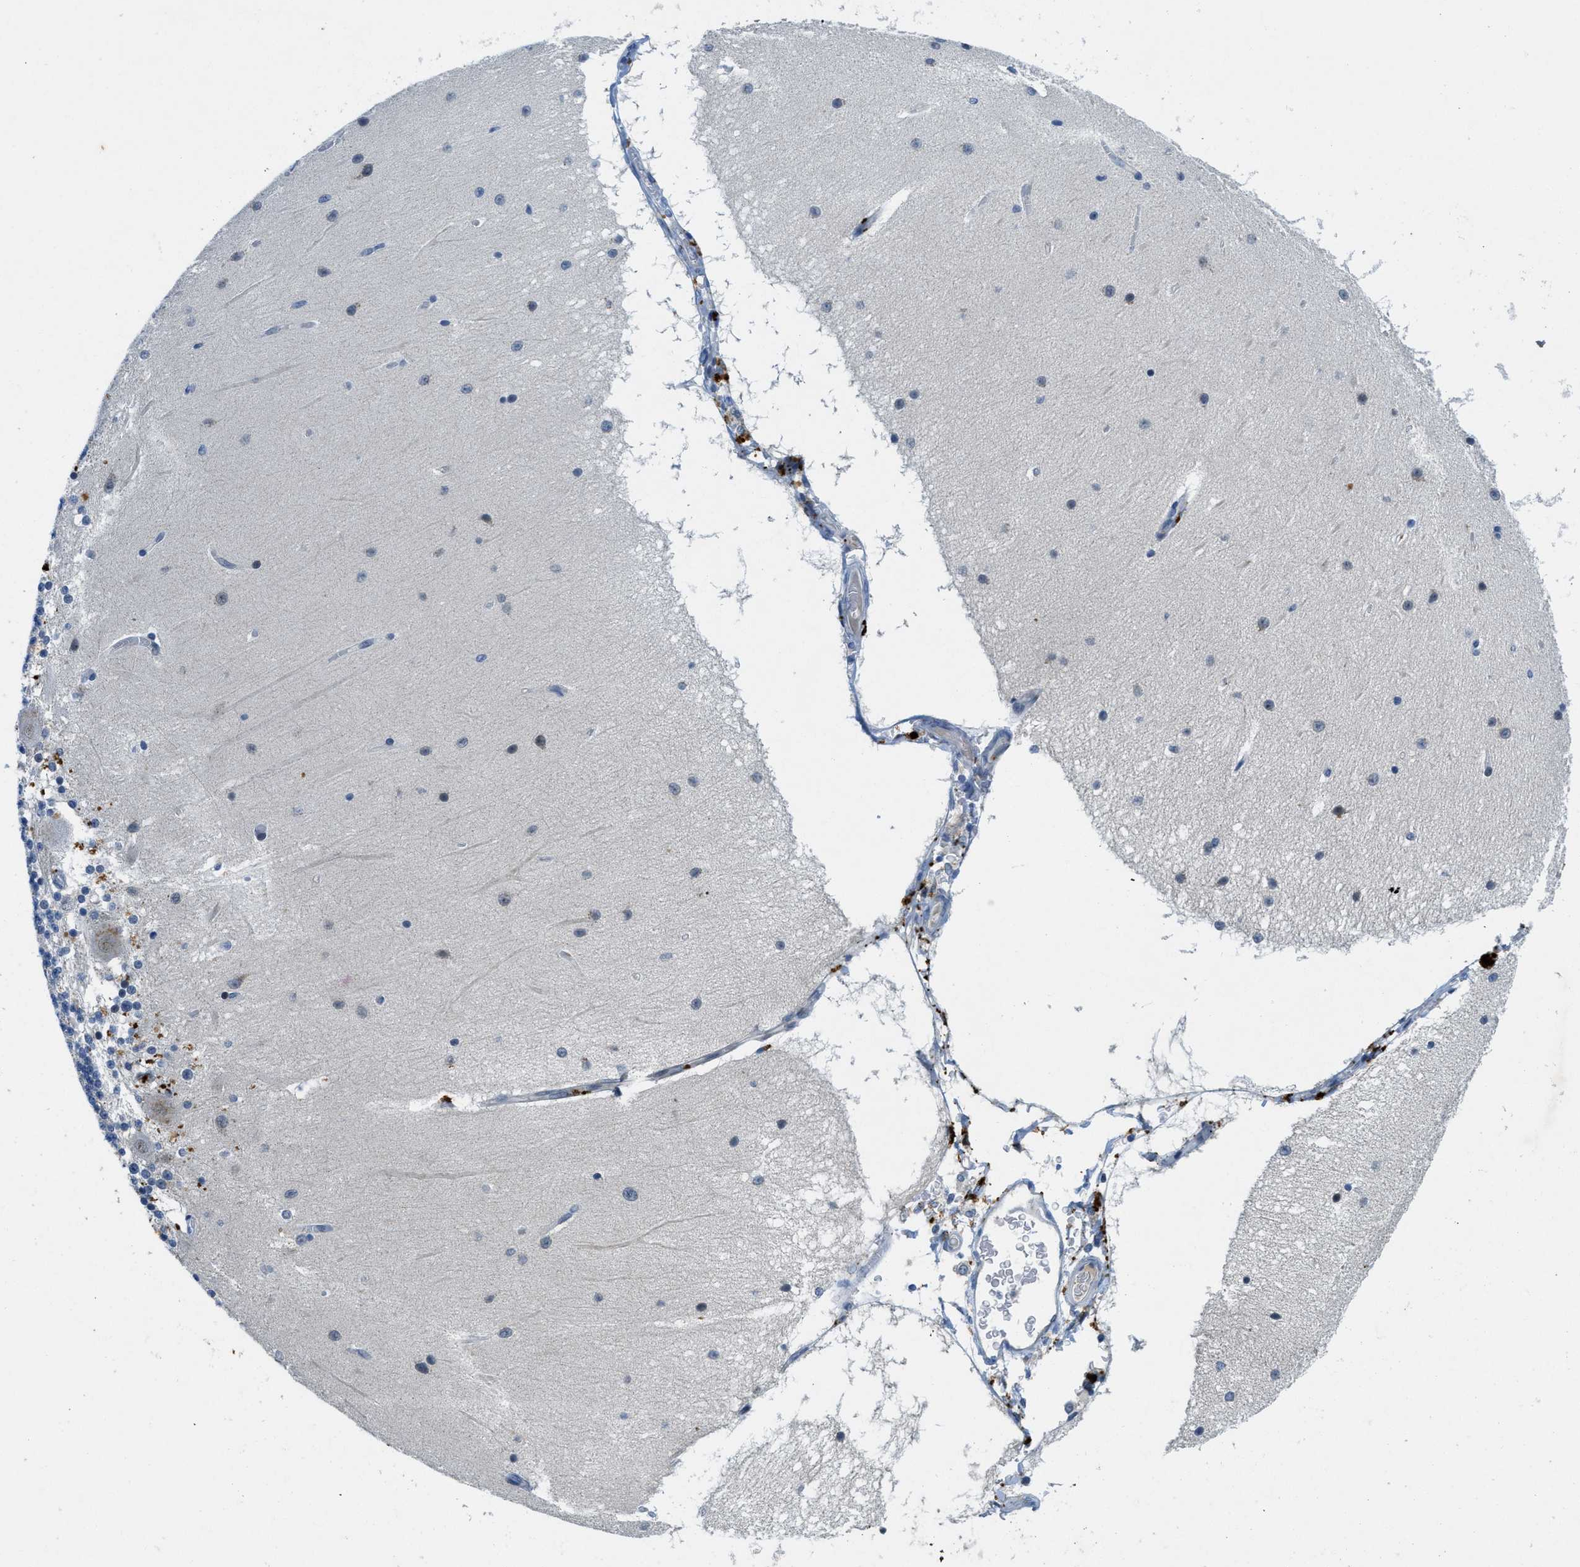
{"staining": {"intensity": "negative", "quantity": "none", "location": "none"}, "tissue": "cerebellum", "cell_type": "Cells in granular layer", "image_type": "normal", "snomed": [{"axis": "morphology", "description": "Normal tissue, NOS"}, {"axis": "topography", "description": "Cerebellum"}], "caption": "The histopathology image demonstrates no significant expression in cells in granular layer of cerebellum.", "gene": "SLCO2A1", "patient": {"sex": "female", "age": 54}}